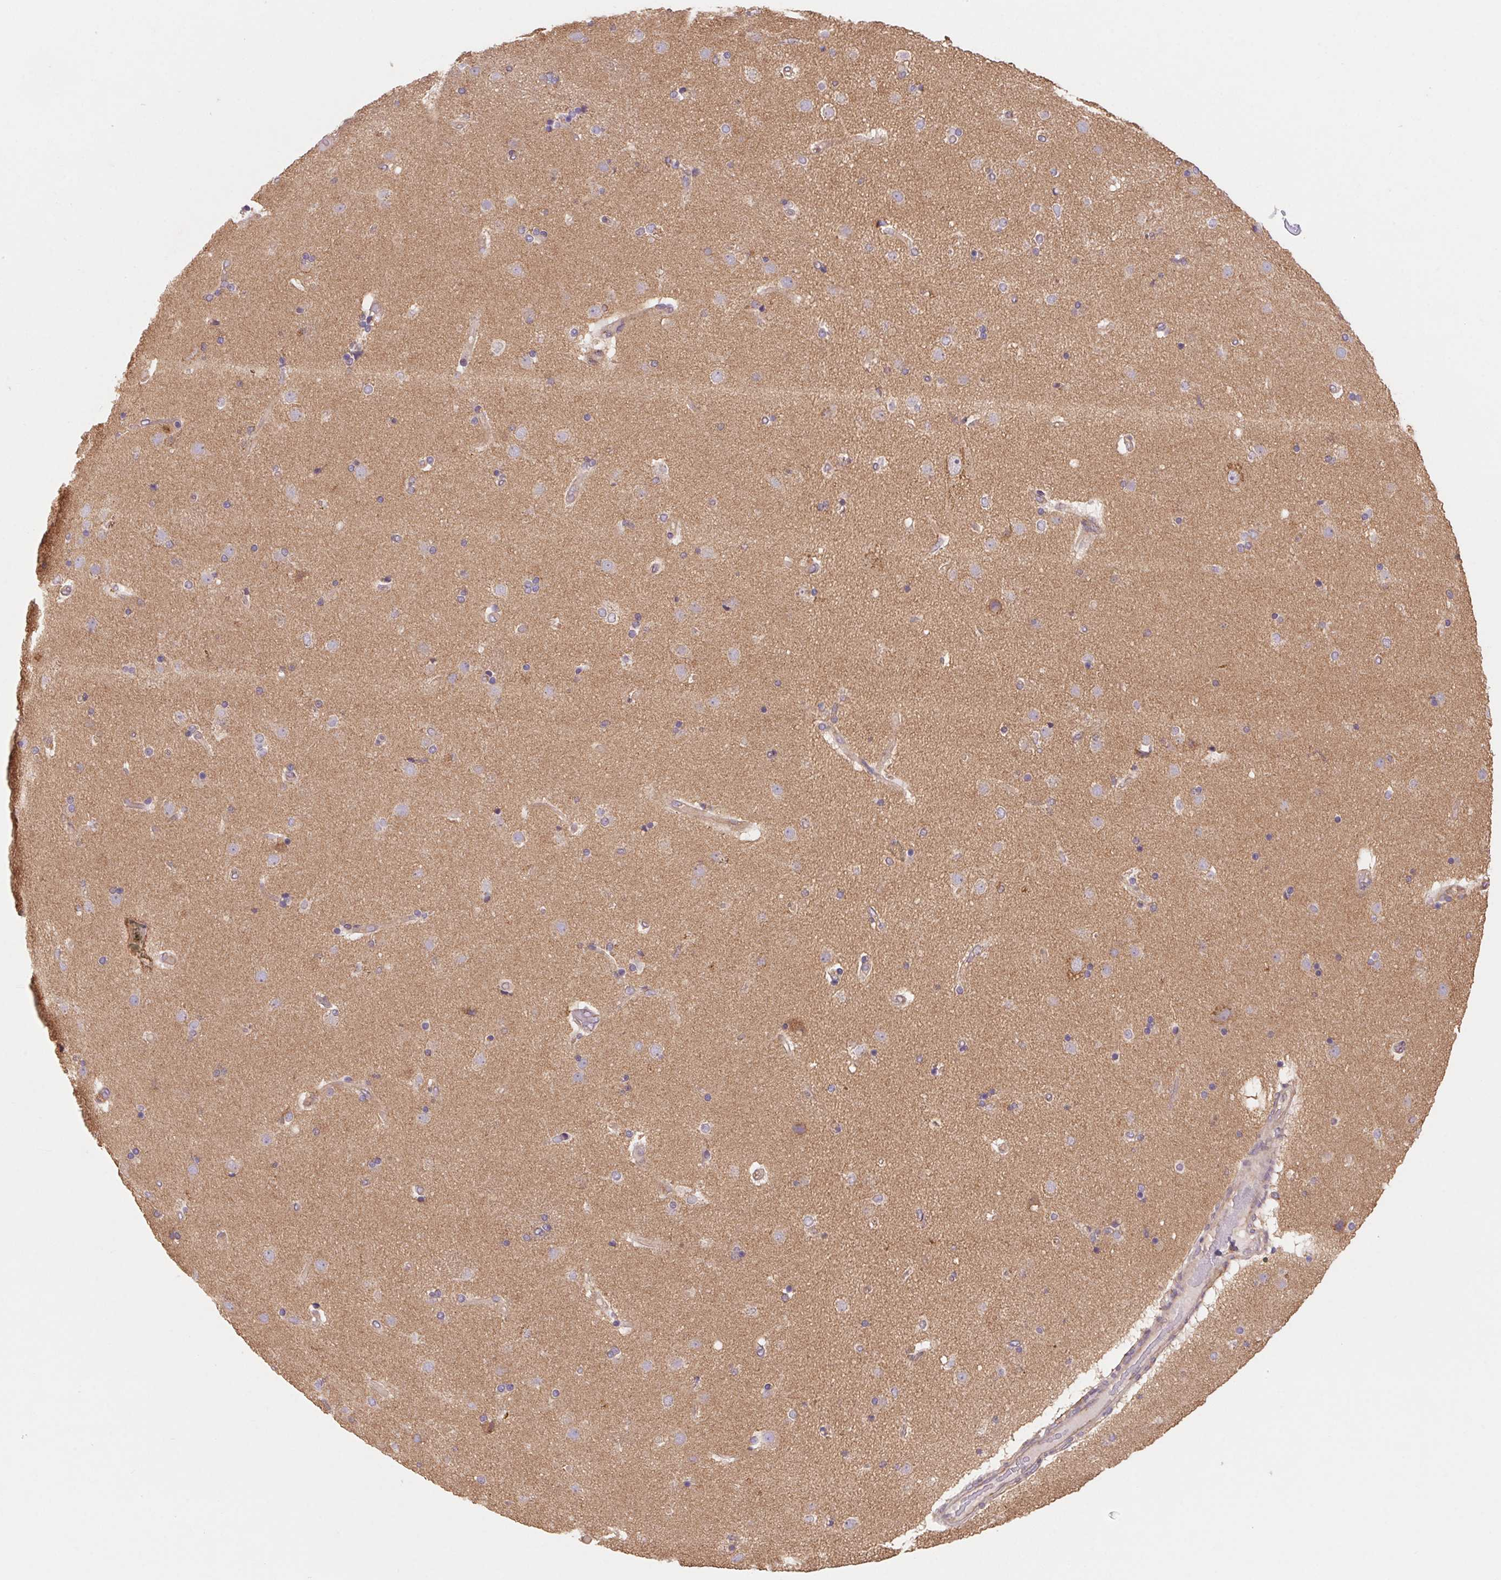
{"staining": {"intensity": "weak", "quantity": "<25%", "location": "cytoplasmic/membranous"}, "tissue": "caudate", "cell_type": "Glial cells", "image_type": "normal", "snomed": [{"axis": "morphology", "description": "Normal tissue, NOS"}, {"axis": "topography", "description": "Lateral ventricle wall"}], "caption": "Caudate was stained to show a protein in brown. There is no significant positivity in glial cells. (DAB immunohistochemistry with hematoxylin counter stain).", "gene": "RAB1A", "patient": {"sex": "female", "age": 71}}